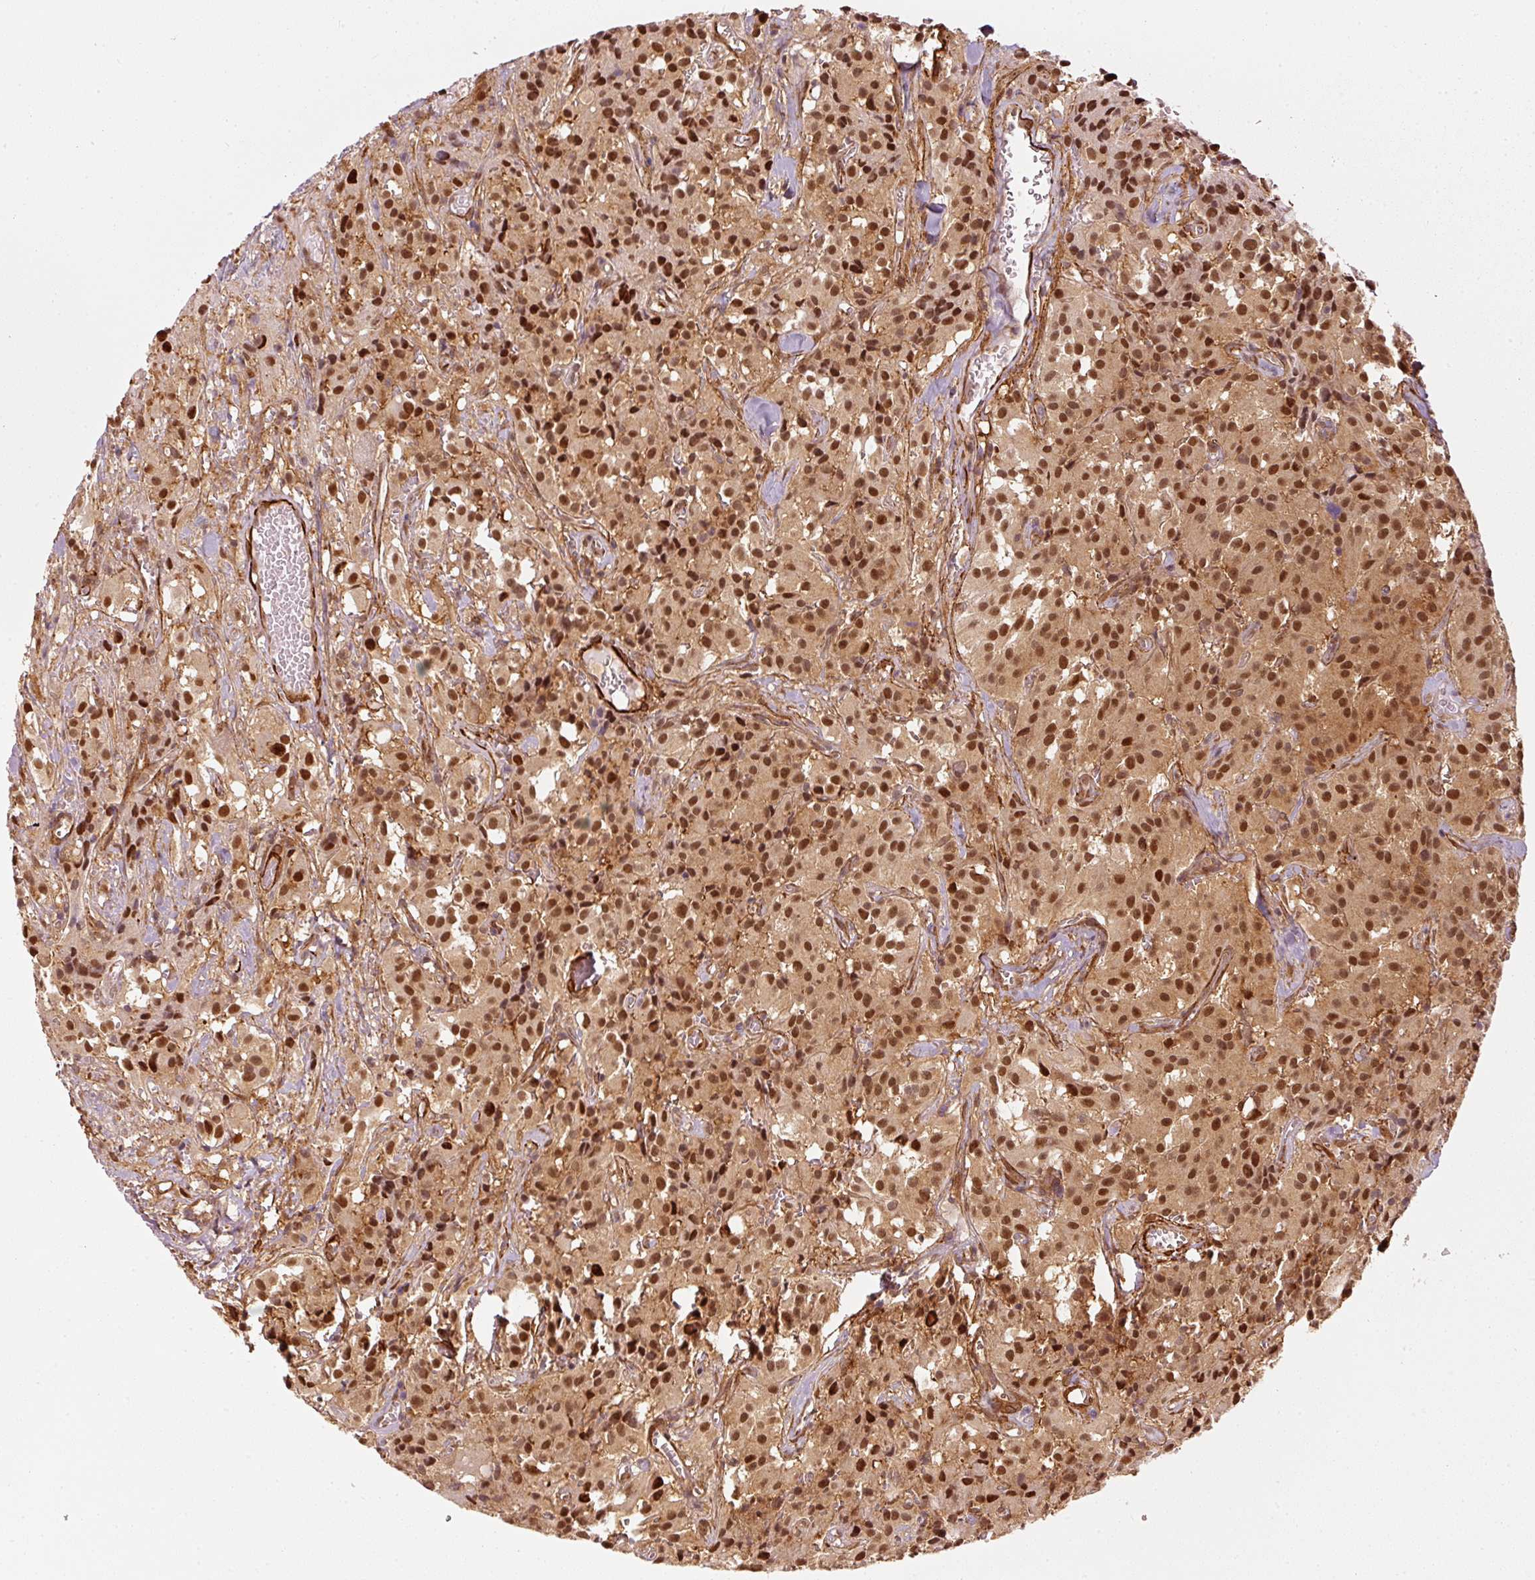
{"staining": {"intensity": "moderate", "quantity": ">75%", "location": "cytoplasmic/membranous,nuclear"}, "tissue": "glioma", "cell_type": "Tumor cells", "image_type": "cancer", "snomed": [{"axis": "morphology", "description": "Glioma, malignant, Low grade"}, {"axis": "topography", "description": "Brain"}], "caption": "A high-resolution micrograph shows immunohistochemistry staining of glioma, which reveals moderate cytoplasmic/membranous and nuclear staining in approximately >75% of tumor cells. (Brightfield microscopy of DAB IHC at high magnification).", "gene": "PSMD1", "patient": {"sex": "male", "age": 42}}